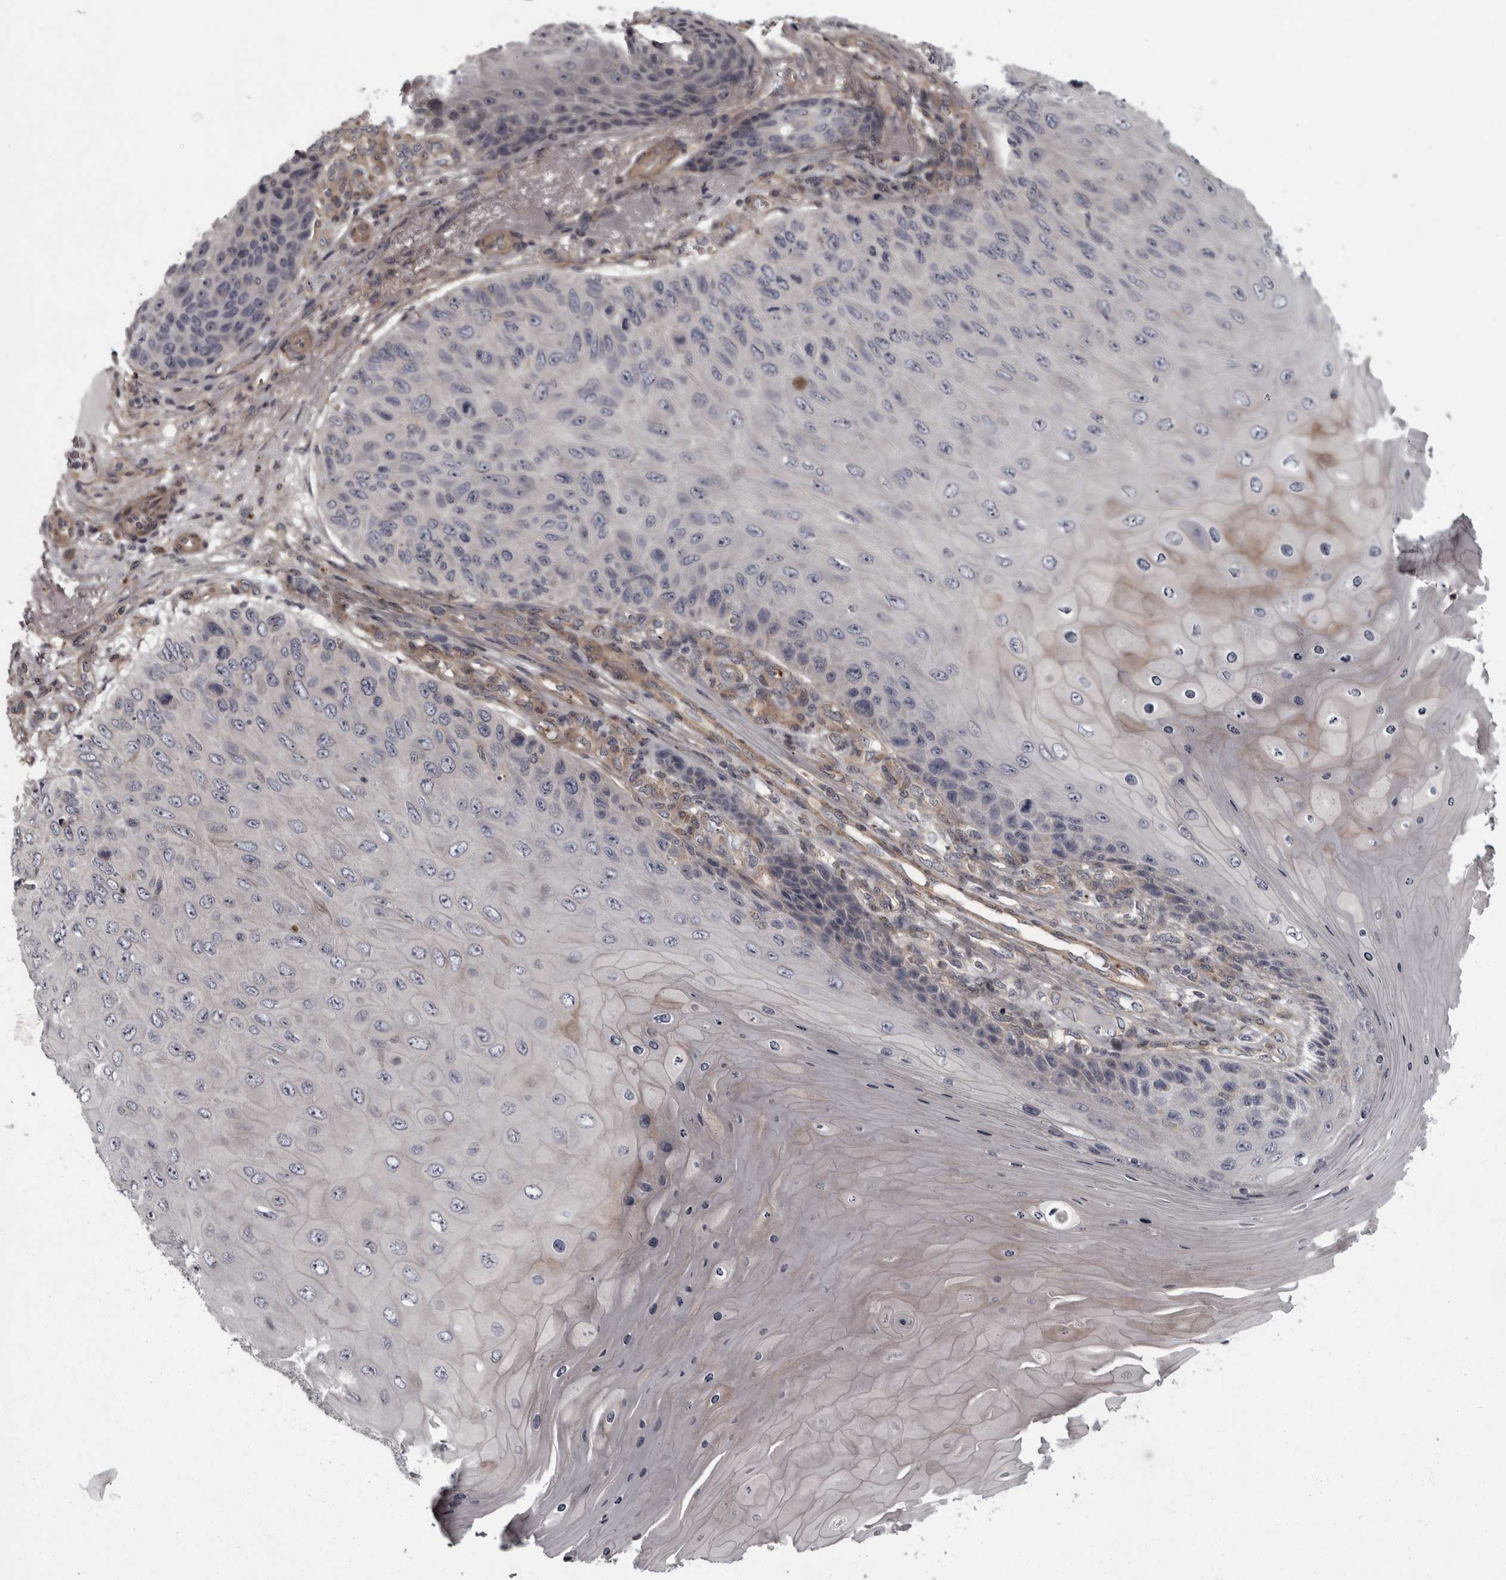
{"staining": {"intensity": "negative", "quantity": "none", "location": "none"}, "tissue": "skin cancer", "cell_type": "Tumor cells", "image_type": "cancer", "snomed": [{"axis": "morphology", "description": "Squamous cell carcinoma, NOS"}, {"axis": "topography", "description": "Skin"}], "caption": "Squamous cell carcinoma (skin) was stained to show a protein in brown. There is no significant positivity in tumor cells.", "gene": "RSU1", "patient": {"sex": "female", "age": 88}}